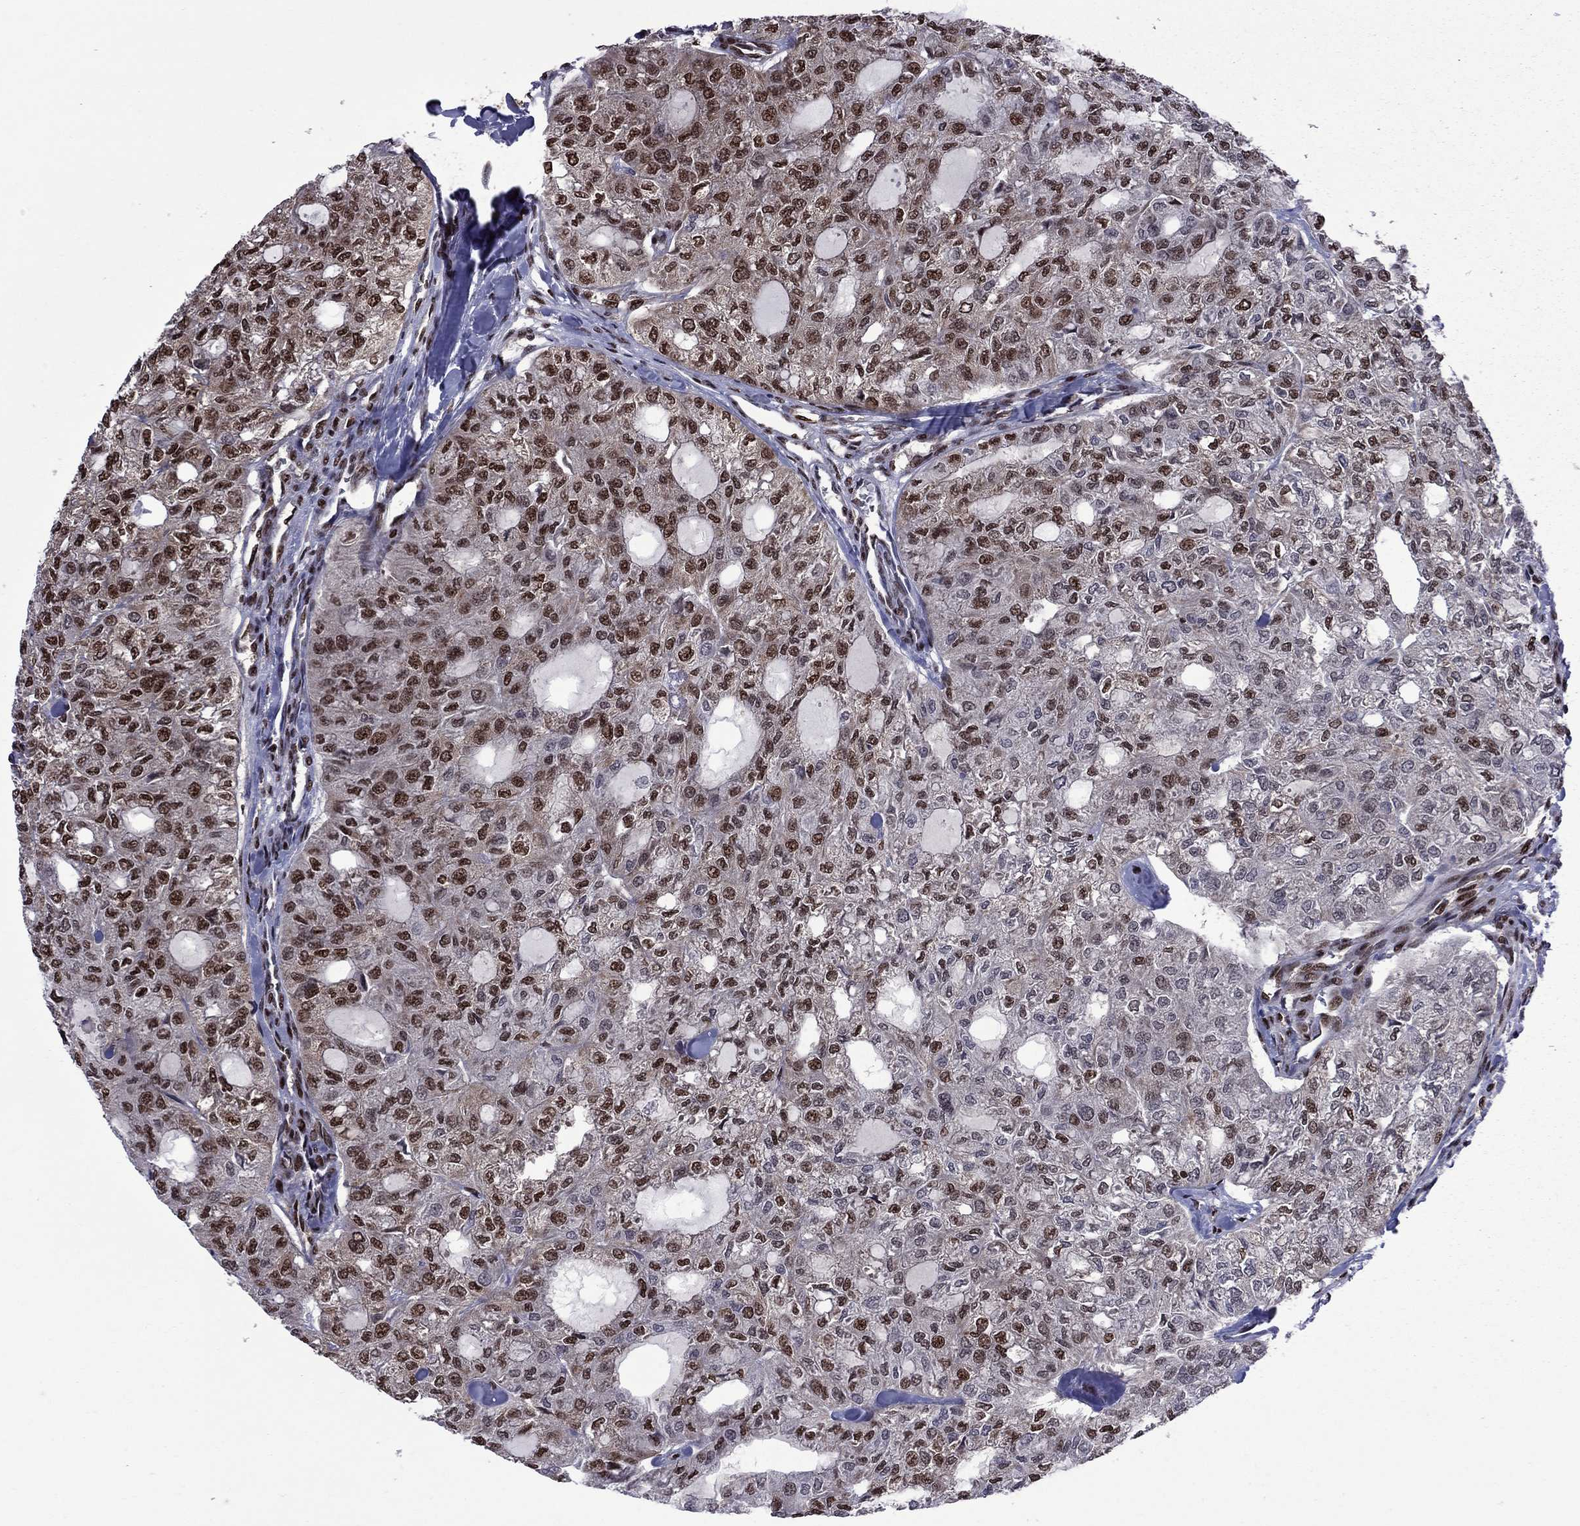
{"staining": {"intensity": "strong", "quantity": "25%-75%", "location": "nuclear"}, "tissue": "thyroid cancer", "cell_type": "Tumor cells", "image_type": "cancer", "snomed": [{"axis": "morphology", "description": "Follicular adenoma carcinoma, NOS"}, {"axis": "topography", "description": "Thyroid gland"}], "caption": "This photomicrograph shows immunohistochemistry staining of human thyroid cancer (follicular adenoma carcinoma), with high strong nuclear positivity in approximately 25%-75% of tumor cells.", "gene": "MED25", "patient": {"sex": "male", "age": 75}}